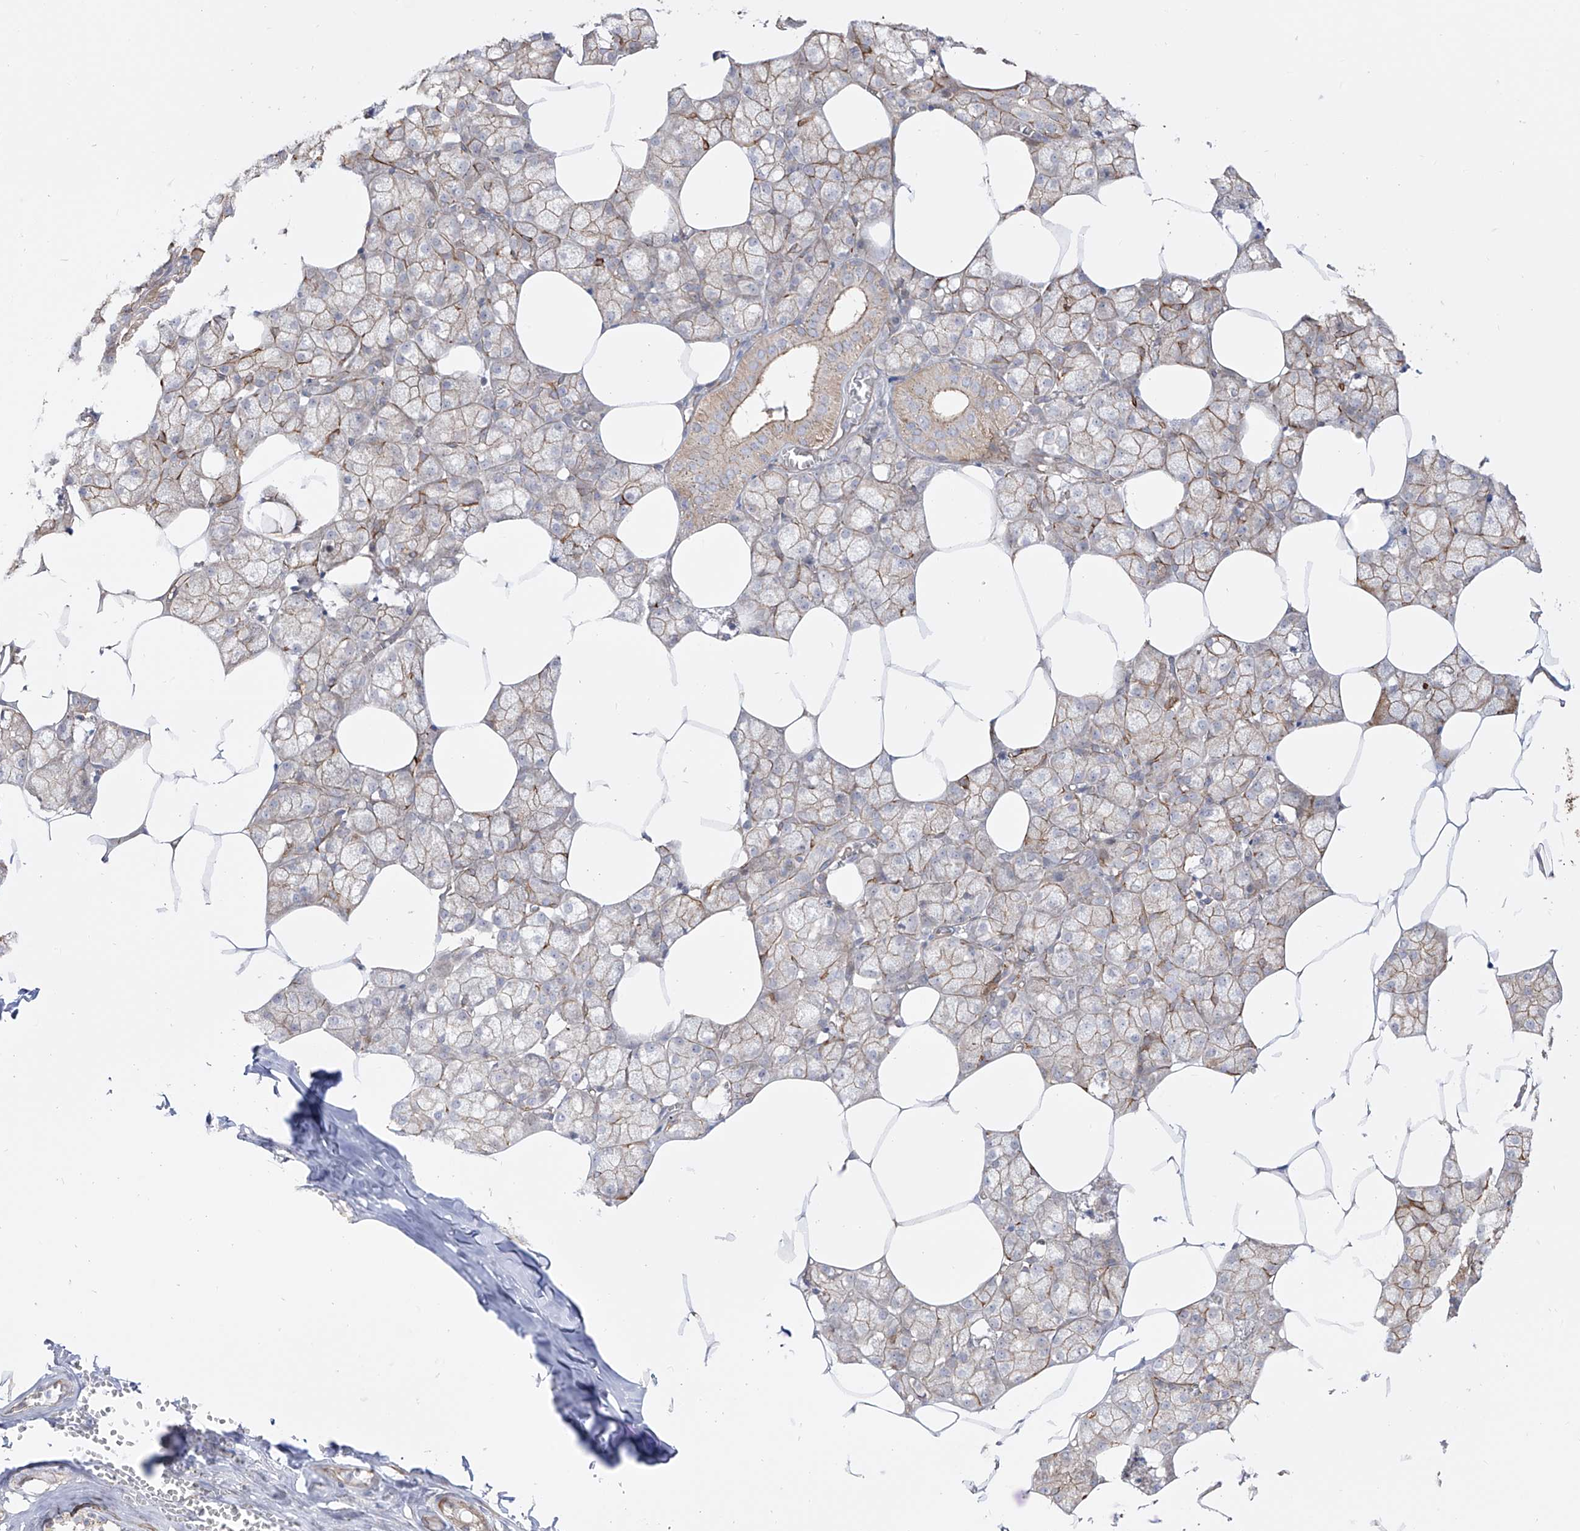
{"staining": {"intensity": "moderate", "quantity": "25%-75%", "location": "cytoplasmic/membranous"}, "tissue": "salivary gland", "cell_type": "Glandular cells", "image_type": "normal", "snomed": [{"axis": "morphology", "description": "Normal tissue, NOS"}, {"axis": "topography", "description": "Salivary gland"}], "caption": "Brown immunohistochemical staining in unremarkable salivary gland shows moderate cytoplasmic/membranous positivity in approximately 25%-75% of glandular cells.", "gene": "ZNF180", "patient": {"sex": "male", "age": 62}}